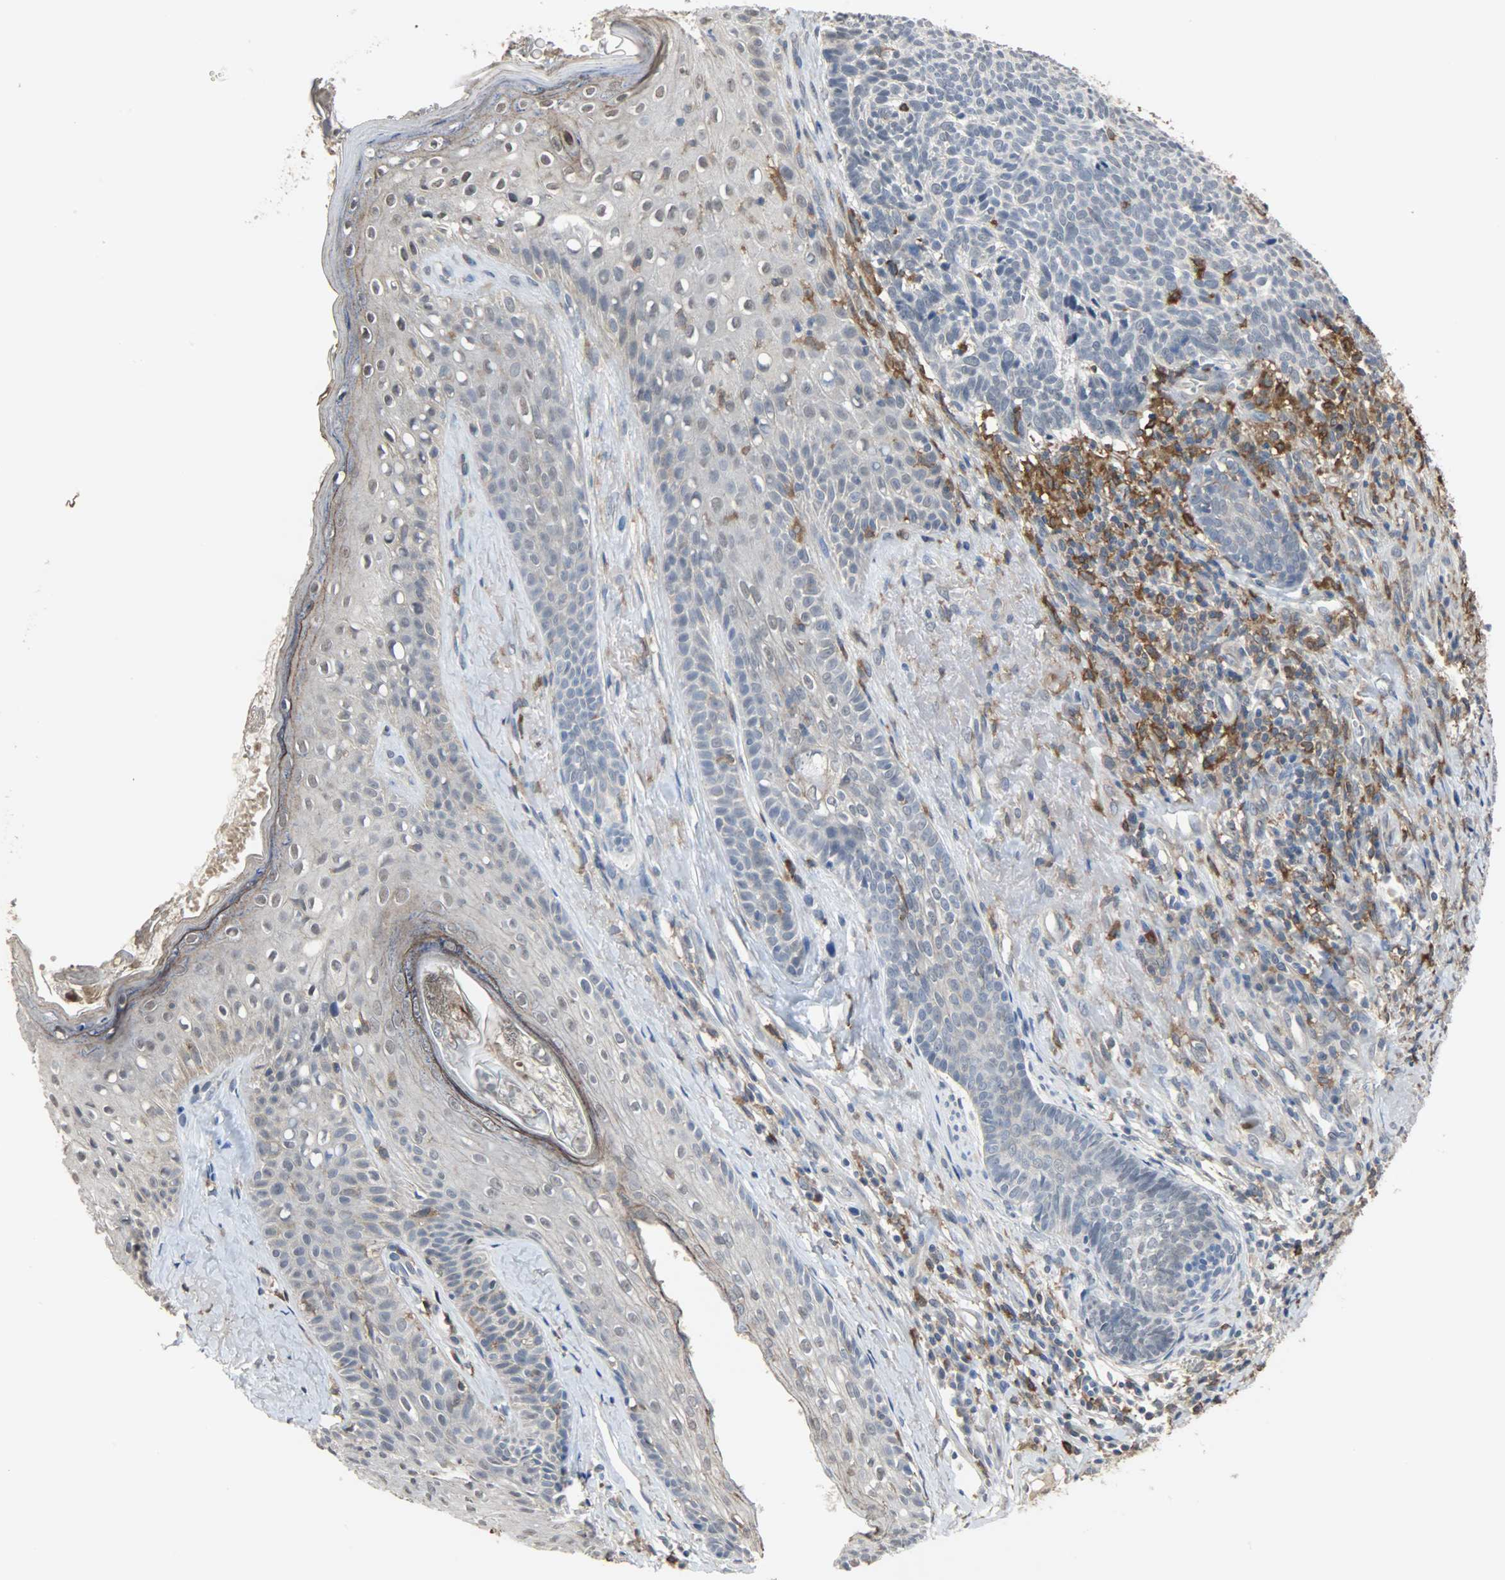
{"staining": {"intensity": "negative", "quantity": "none", "location": "none"}, "tissue": "skin cancer", "cell_type": "Tumor cells", "image_type": "cancer", "snomed": [{"axis": "morphology", "description": "Basal cell carcinoma"}, {"axis": "topography", "description": "Skin"}], "caption": "Immunohistochemistry photomicrograph of neoplastic tissue: basal cell carcinoma (skin) stained with DAB (3,3'-diaminobenzidine) demonstrates no significant protein staining in tumor cells.", "gene": "SKAP2", "patient": {"sex": "male", "age": 84}}